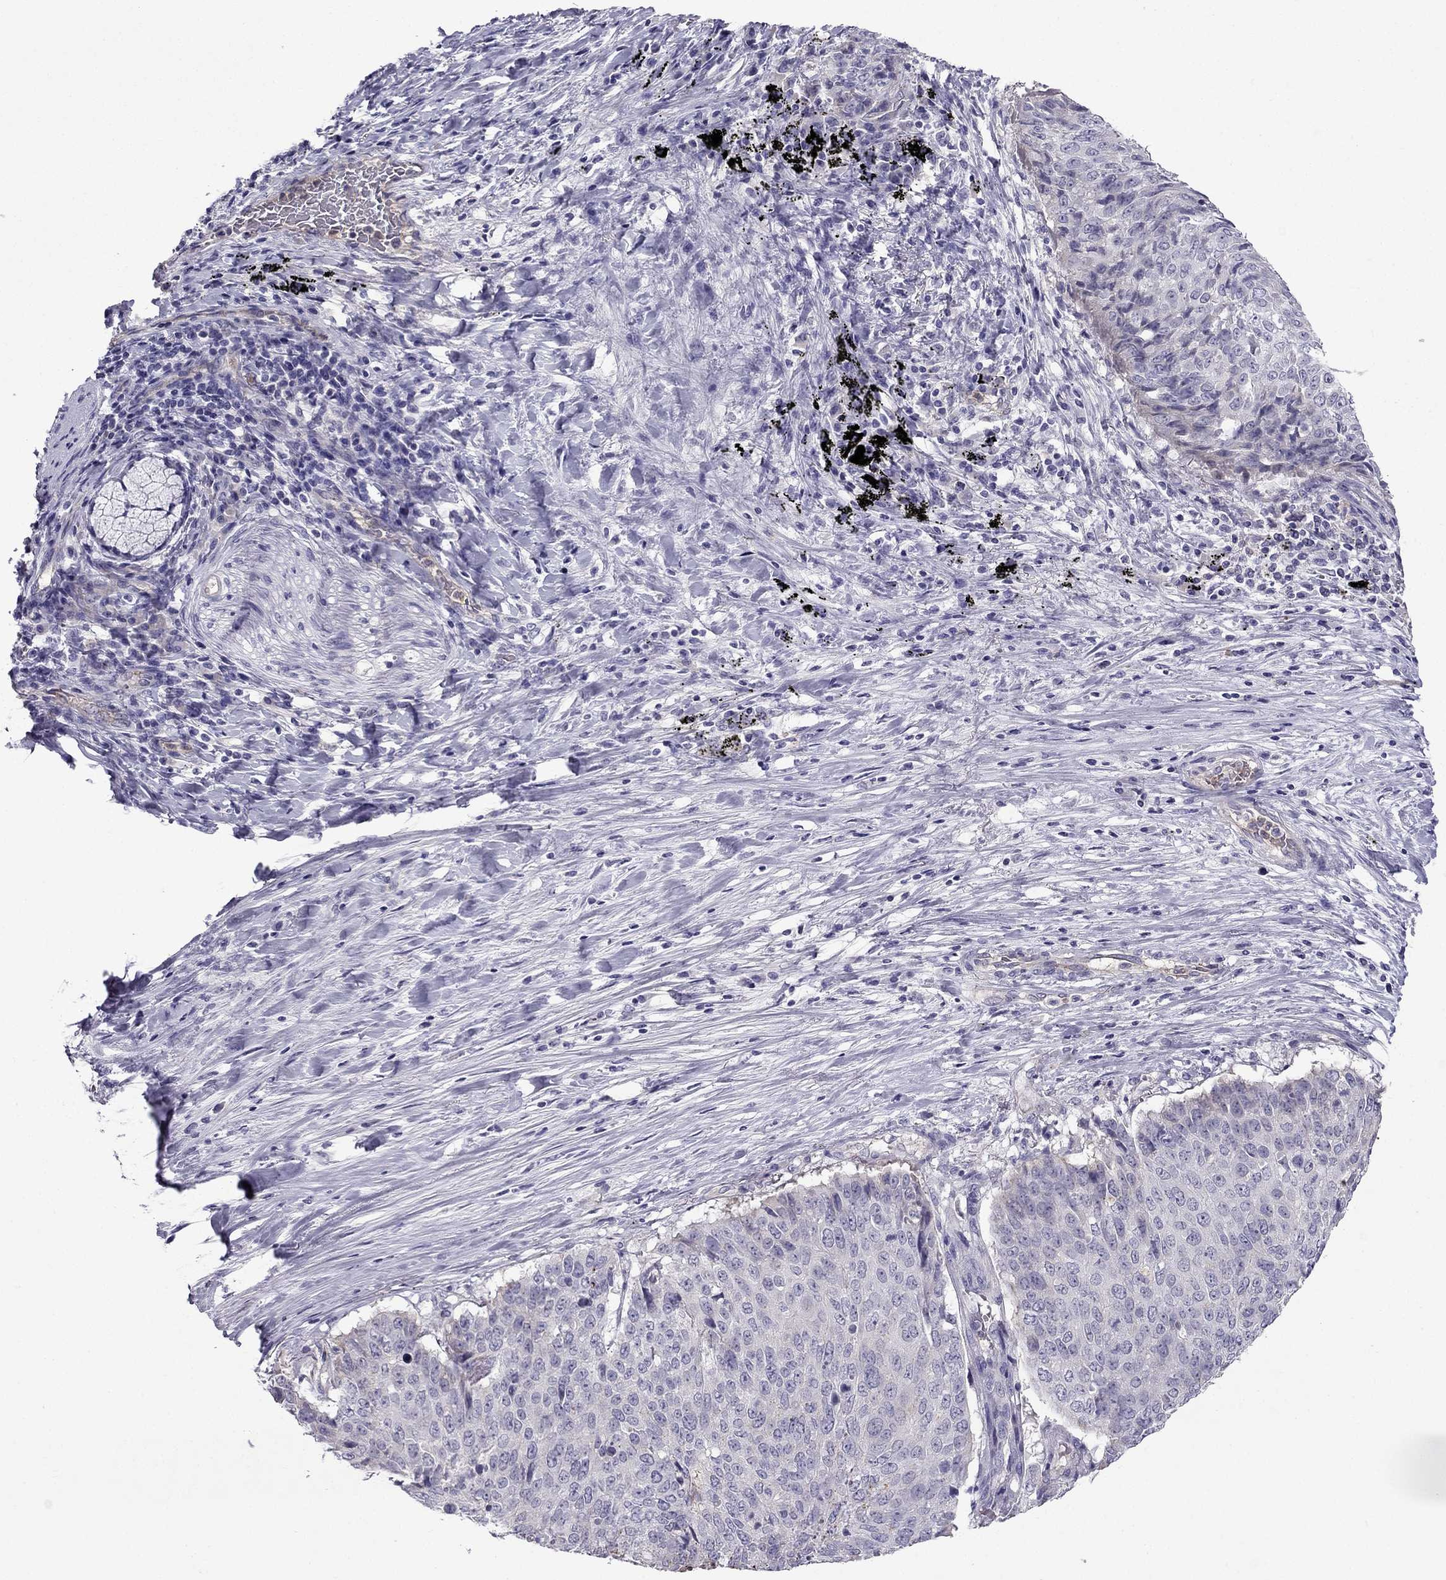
{"staining": {"intensity": "negative", "quantity": "none", "location": "none"}, "tissue": "lung cancer", "cell_type": "Tumor cells", "image_type": "cancer", "snomed": [{"axis": "morphology", "description": "Normal tissue, NOS"}, {"axis": "morphology", "description": "Squamous cell carcinoma, NOS"}, {"axis": "topography", "description": "Bronchus"}, {"axis": "topography", "description": "Lung"}], "caption": "Immunohistochemistry histopathology image of human lung cancer (squamous cell carcinoma) stained for a protein (brown), which demonstrates no staining in tumor cells. (DAB IHC visualized using brightfield microscopy, high magnification).", "gene": "STOML3", "patient": {"sex": "male", "age": 64}}